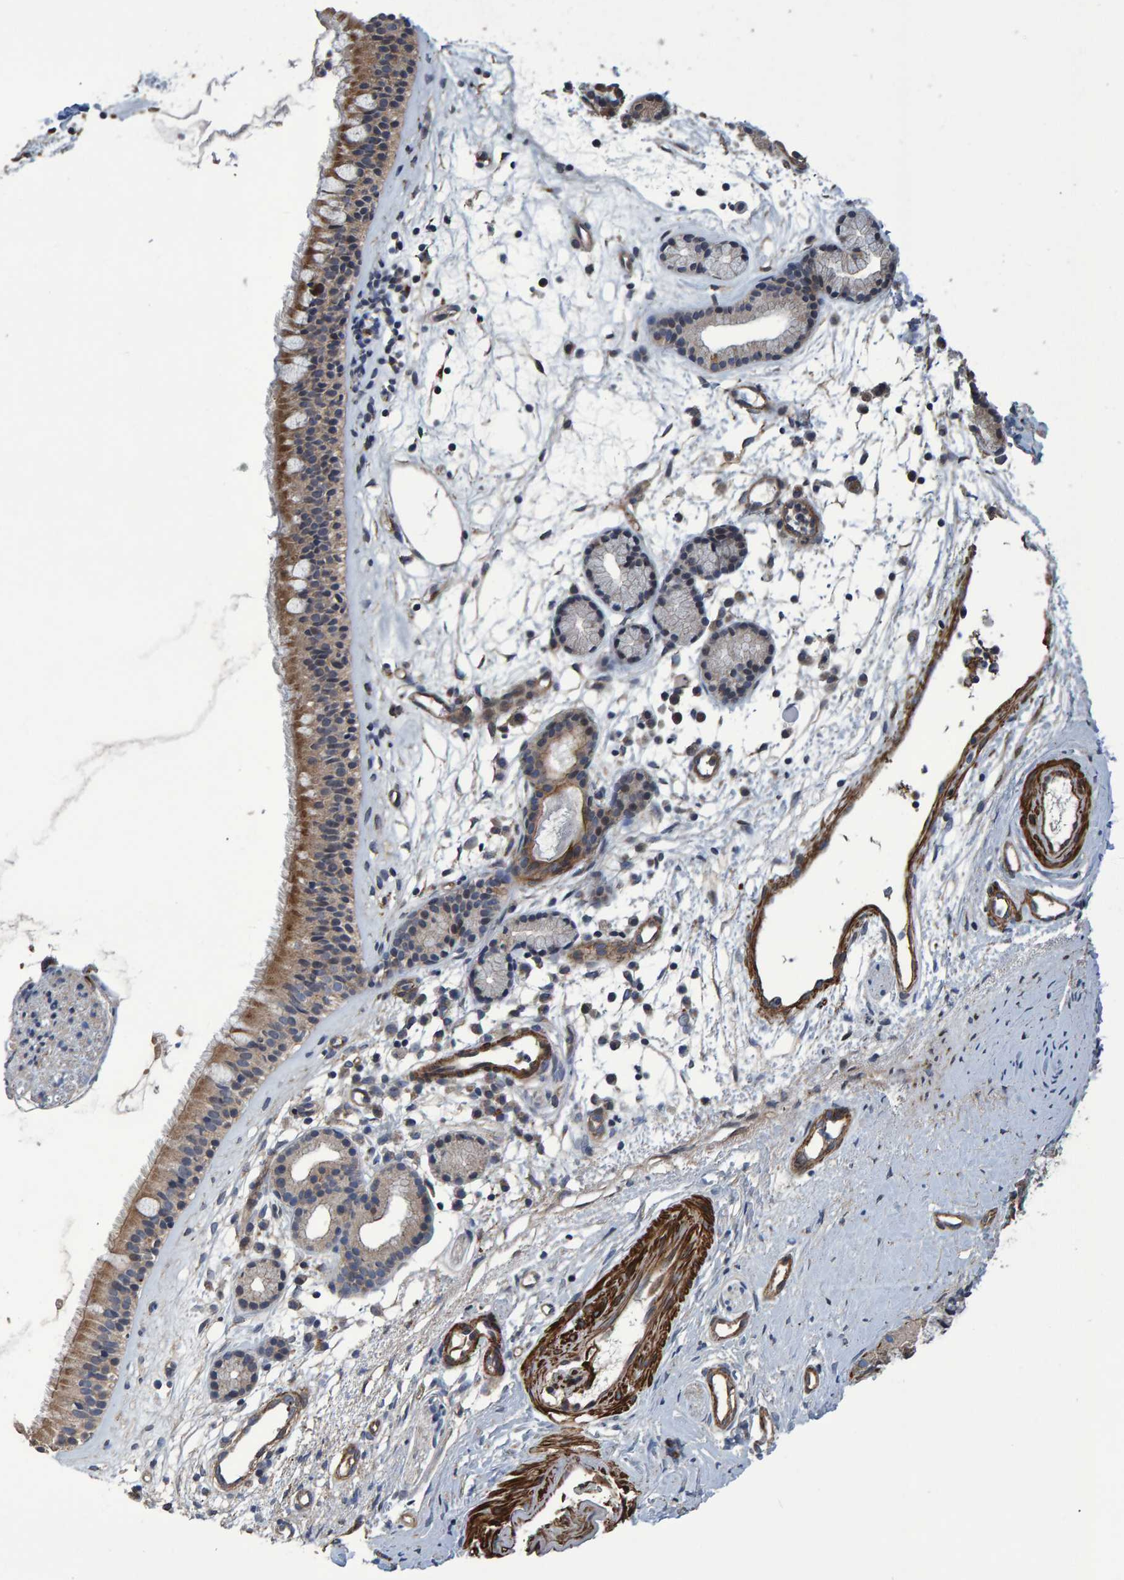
{"staining": {"intensity": "moderate", "quantity": ">75%", "location": "cytoplasmic/membranous"}, "tissue": "nasopharynx", "cell_type": "Respiratory epithelial cells", "image_type": "normal", "snomed": [{"axis": "morphology", "description": "Normal tissue, NOS"}, {"axis": "topography", "description": "Nasopharynx"}], "caption": "A brown stain highlights moderate cytoplasmic/membranous positivity of a protein in respiratory epithelial cells of unremarkable human nasopharynx. The staining was performed using DAB (3,3'-diaminobenzidine) to visualize the protein expression in brown, while the nuclei were stained in blue with hematoxylin (Magnification: 20x).", "gene": "SLIT2", "patient": {"sex": "female", "age": 42}}